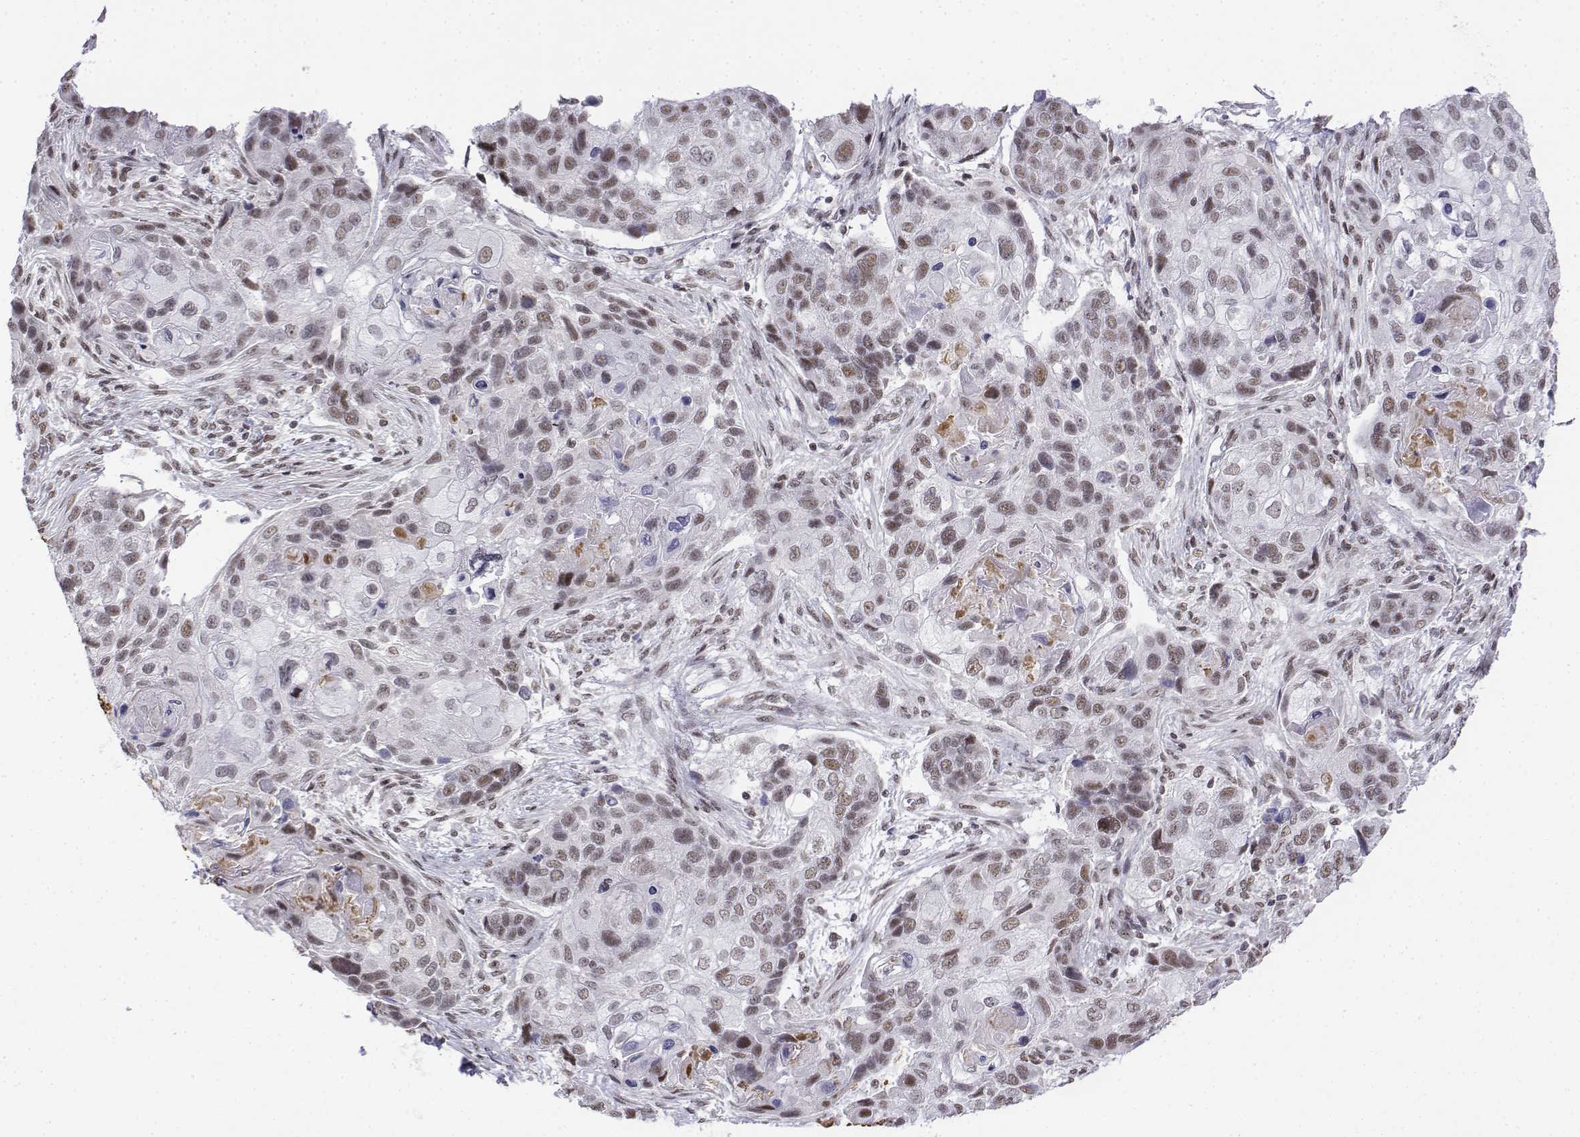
{"staining": {"intensity": "weak", "quantity": ">75%", "location": "nuclear"}, "tissue": "lung cancer", "cell_type": "Tumor cells", "image_type": "cancer", "snomed": [{"axis": "morphology", "description": "Squamous cell carcinoma, NOS"}, {"axis": "topography", "description": "Lung"}], "caption": "Immunohistochemical staining of human lung cancer (squamous cell carcinoma) exhibits low levels of weak nuclear protein positivity in approximately >75% of tumor cells.", "gene": "SETD1A", "patient": {"sex": "male", "age": 69}}